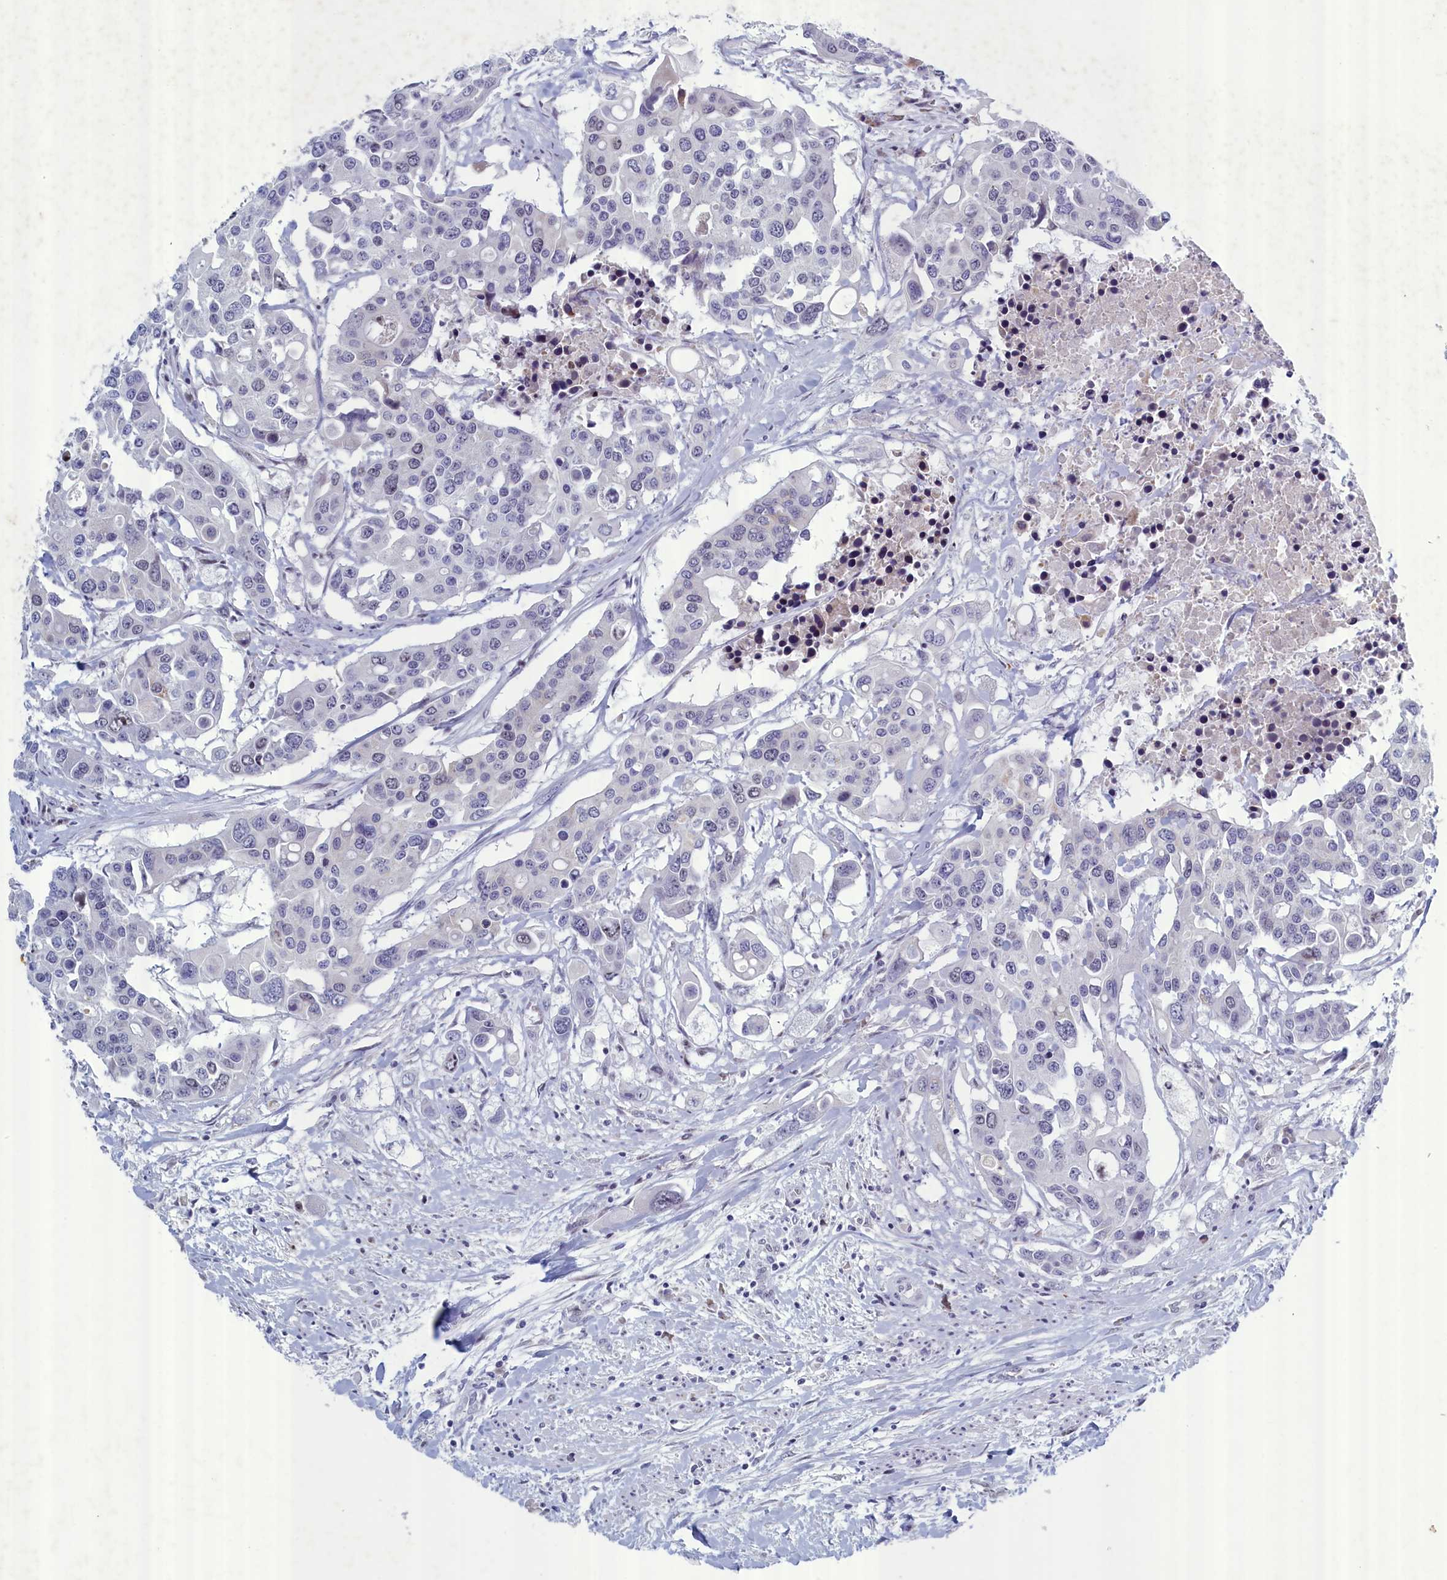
{"staining": {"intensity": "negative", "quantity": "none", "location": "none"}, "tissue": "colorectal cancer", "cell_type": "Tumor cells", "image_type": "cancer", "snomed": [{"axis": "morphology", "description": "Adenocarcinoma, NOS"}, {"axis": "topography", "description": "Colon"}], "caption": "This is a micrograph of immunohistochemistry staining of colorectal cancer (adenocarcinoma), which shows no staining in tumor cells. Nuclei are stained in blue.", "gene": "WDR76", "patient": {"sex": "male", "age": 77}}